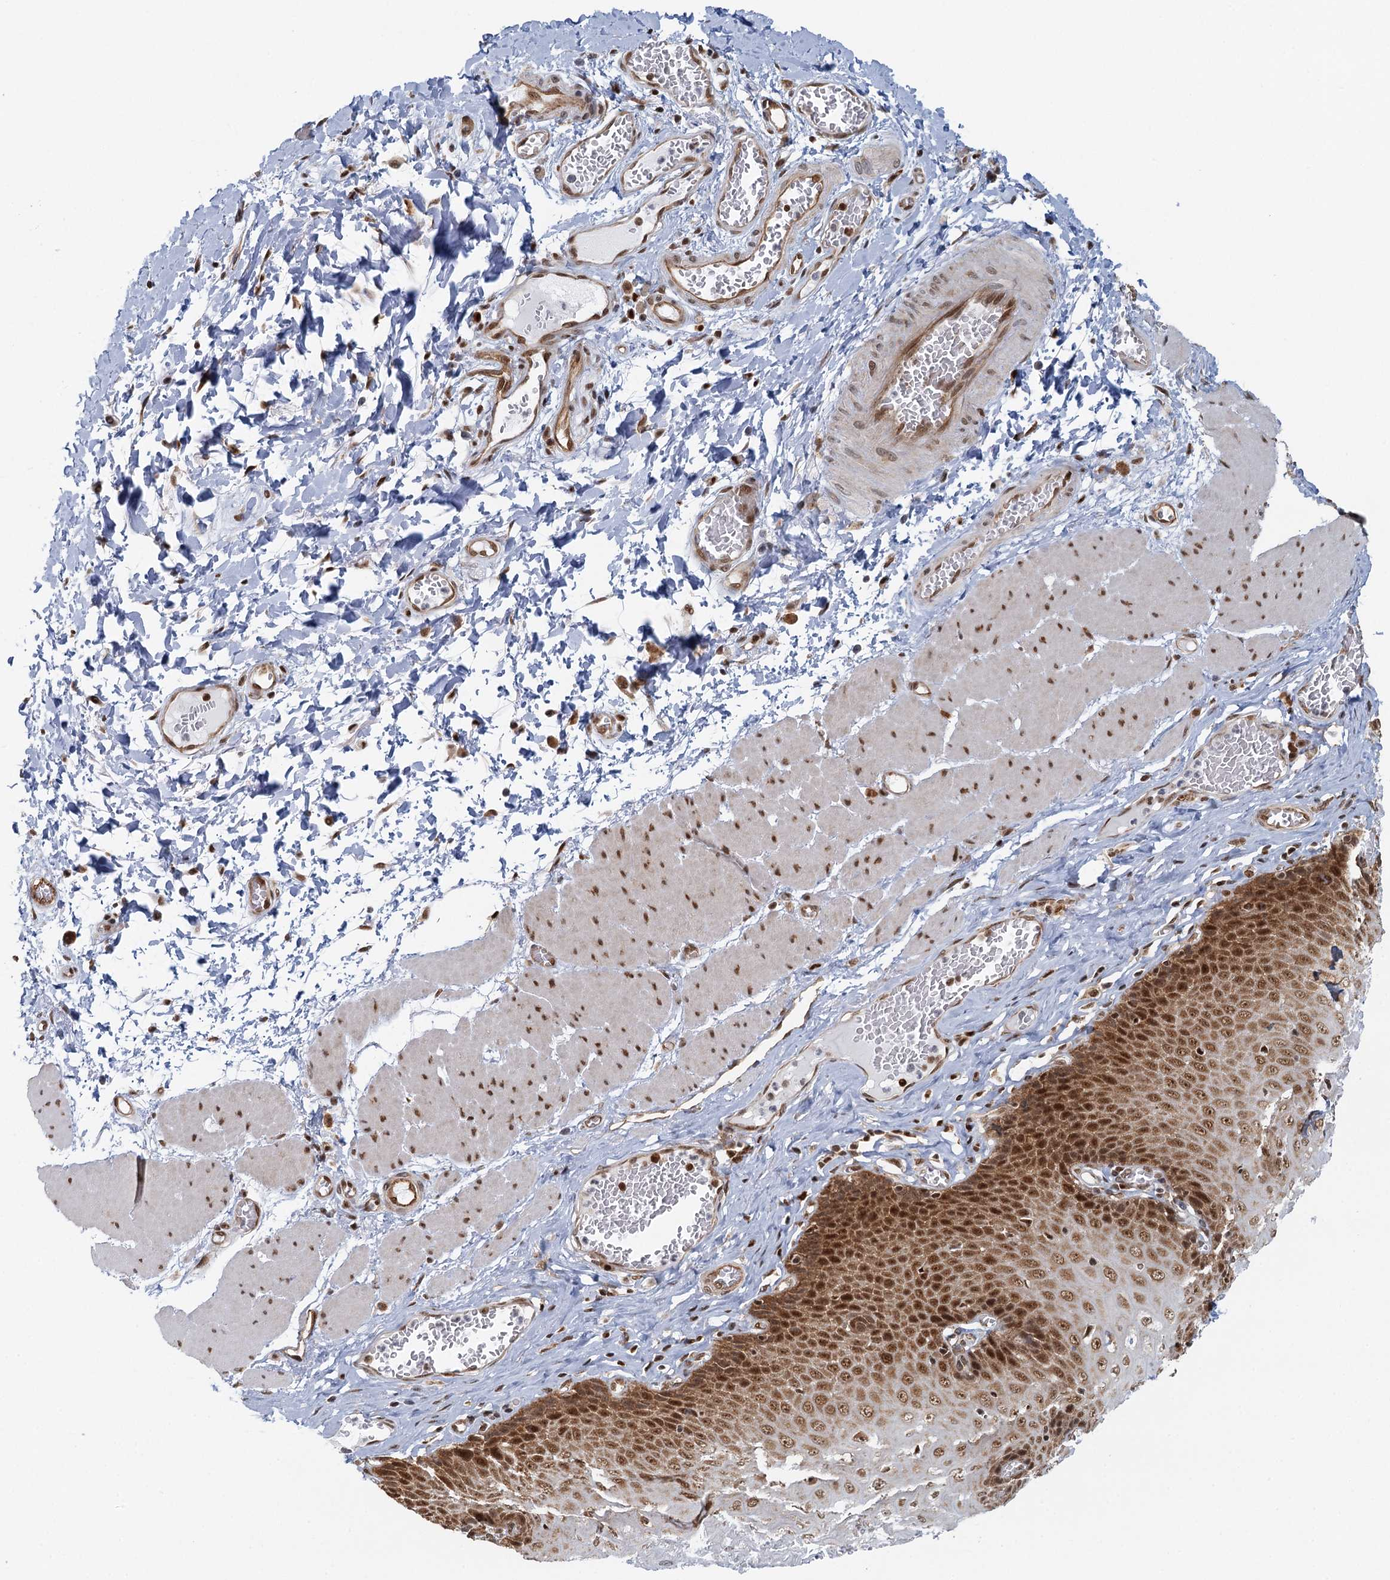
{"staining": {"intensity": "strong", "quantity": ">75%", "location": "nuclear"}, "tissue": "esophagus", "cell_type": "Squamous epithelial cells", "image_type": "normal", "snomed": [{"axis": "morphology", "description": "Normal tissue, NOS"}, {"axis": "topography", "description": "Esophagus"}], "caption": "About >75% of squamous epithelial cells in normal esophagus demonstrate strong nuclear protein expression as visualized by brown immunohistochemical staining.", "gene": "GPATCH11", "patient": {"sex": "male", "age": 60}}